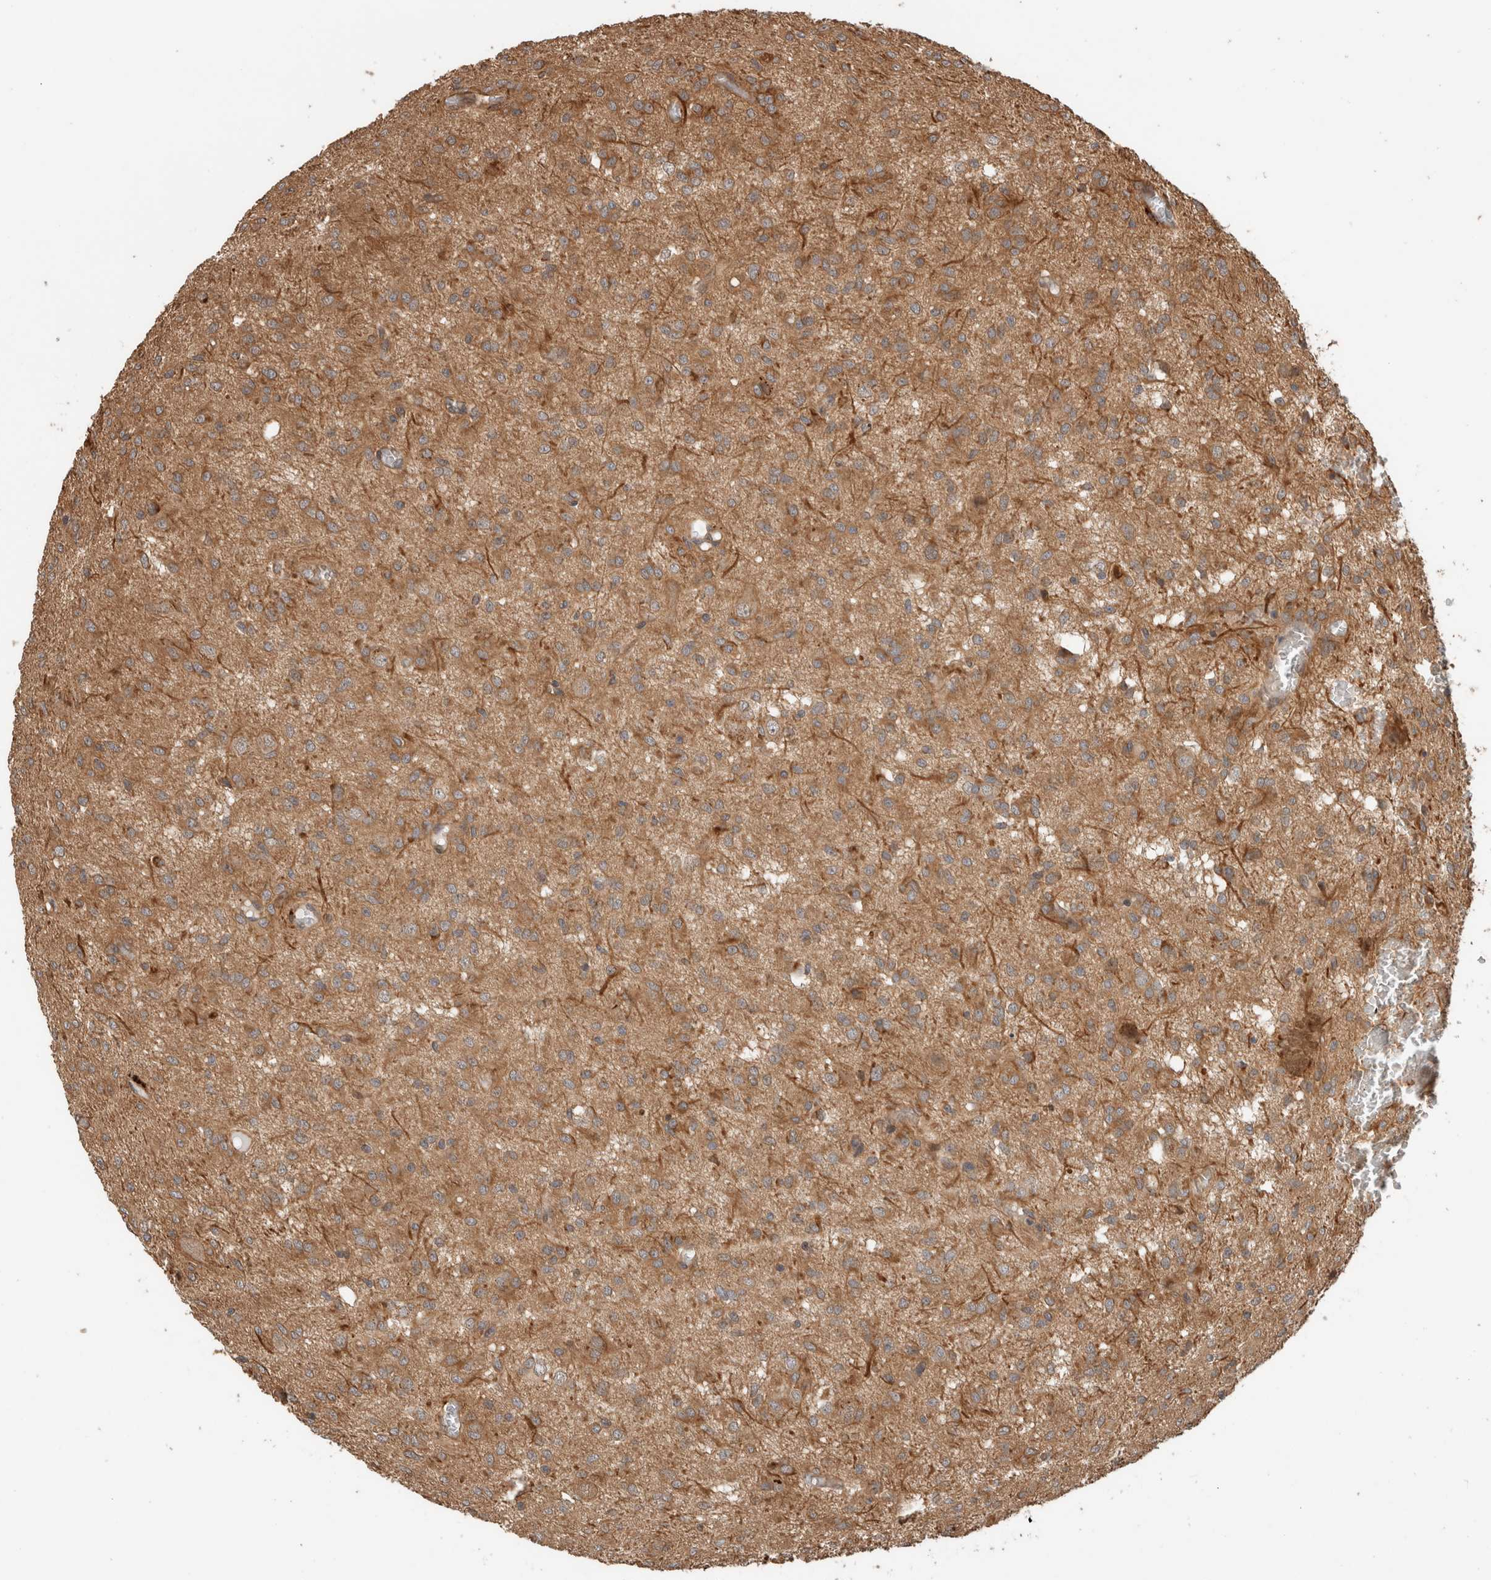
{"staining": {"intensity": "moderate", "quantity": ">75%", "location": "cytoplasmic/membranous"}, "tissue": "glioma", "cell_type": "Tumor cells", "image_type": "cancer", "snomed": [{"axis": "morphology", "description": "Glioma, malignant, High grade"}, {"axis": "topography", "description": "Brain"}], "caption": "Glioma stained with a protein marker demonstrates moderate staining in tumor cells.", "gene": "OTUD6B", "patient": {"sex": "female", "age": 59}}